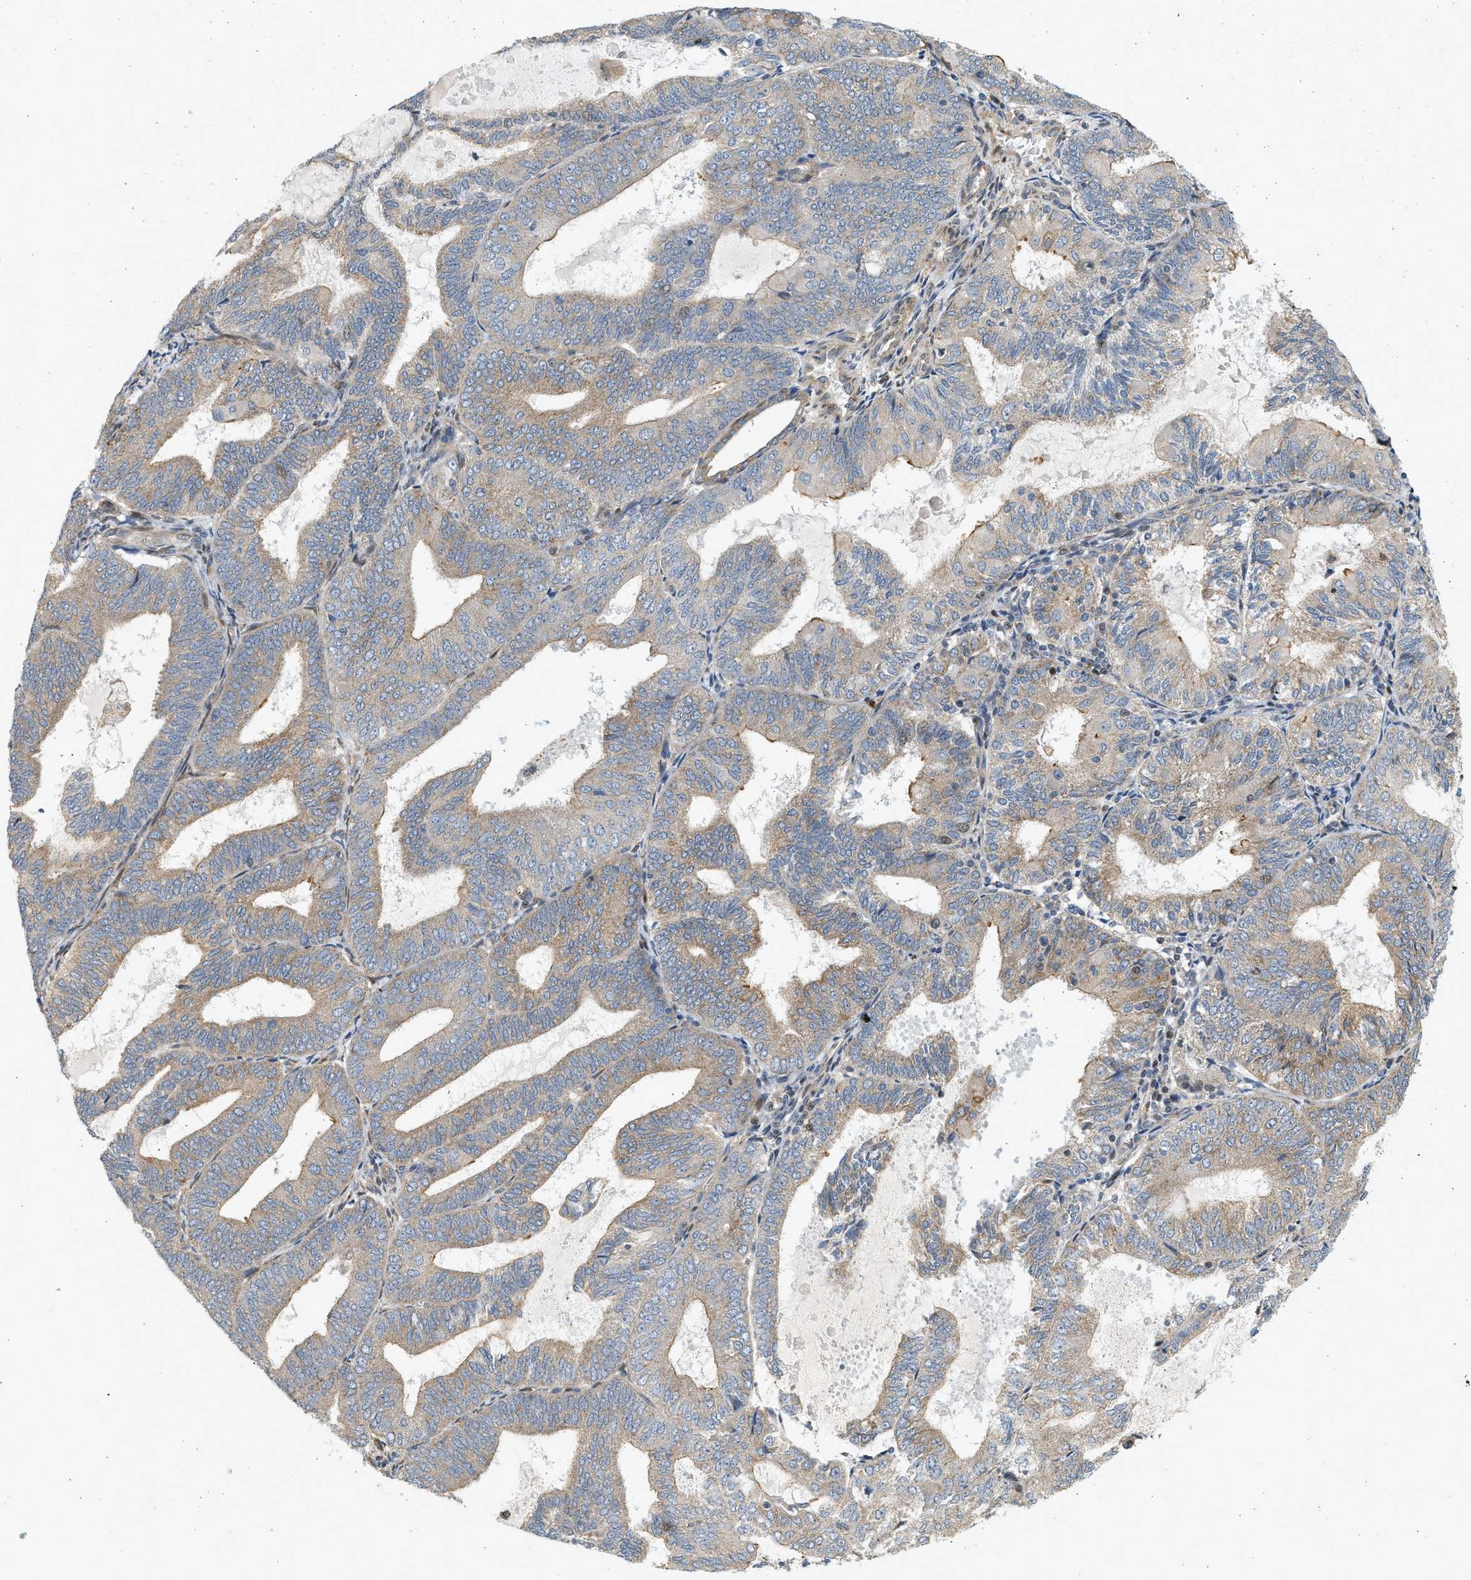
{"staining": {"intensity": "weak", "quantity": "25%-75%", "location": "cytoplasmic/membranous"}, "tissue": "endometrial cancer", "cell_type": "Tumor cells", "image_type": "cancer", "snomed": [{"axis": "morphology", "description": "Adenocarcinoma, NOS"}, {"axis": "topography", "description": "Endometrium"}], "caption": "Endometrial adenocarcinoma stained with a brown dye shows weak cytoplasmic/membranous positive expression in about 25%-75% of tumor cells.", "gene": "NRSN2", "patient": {"sex": "female", "age": 81}}